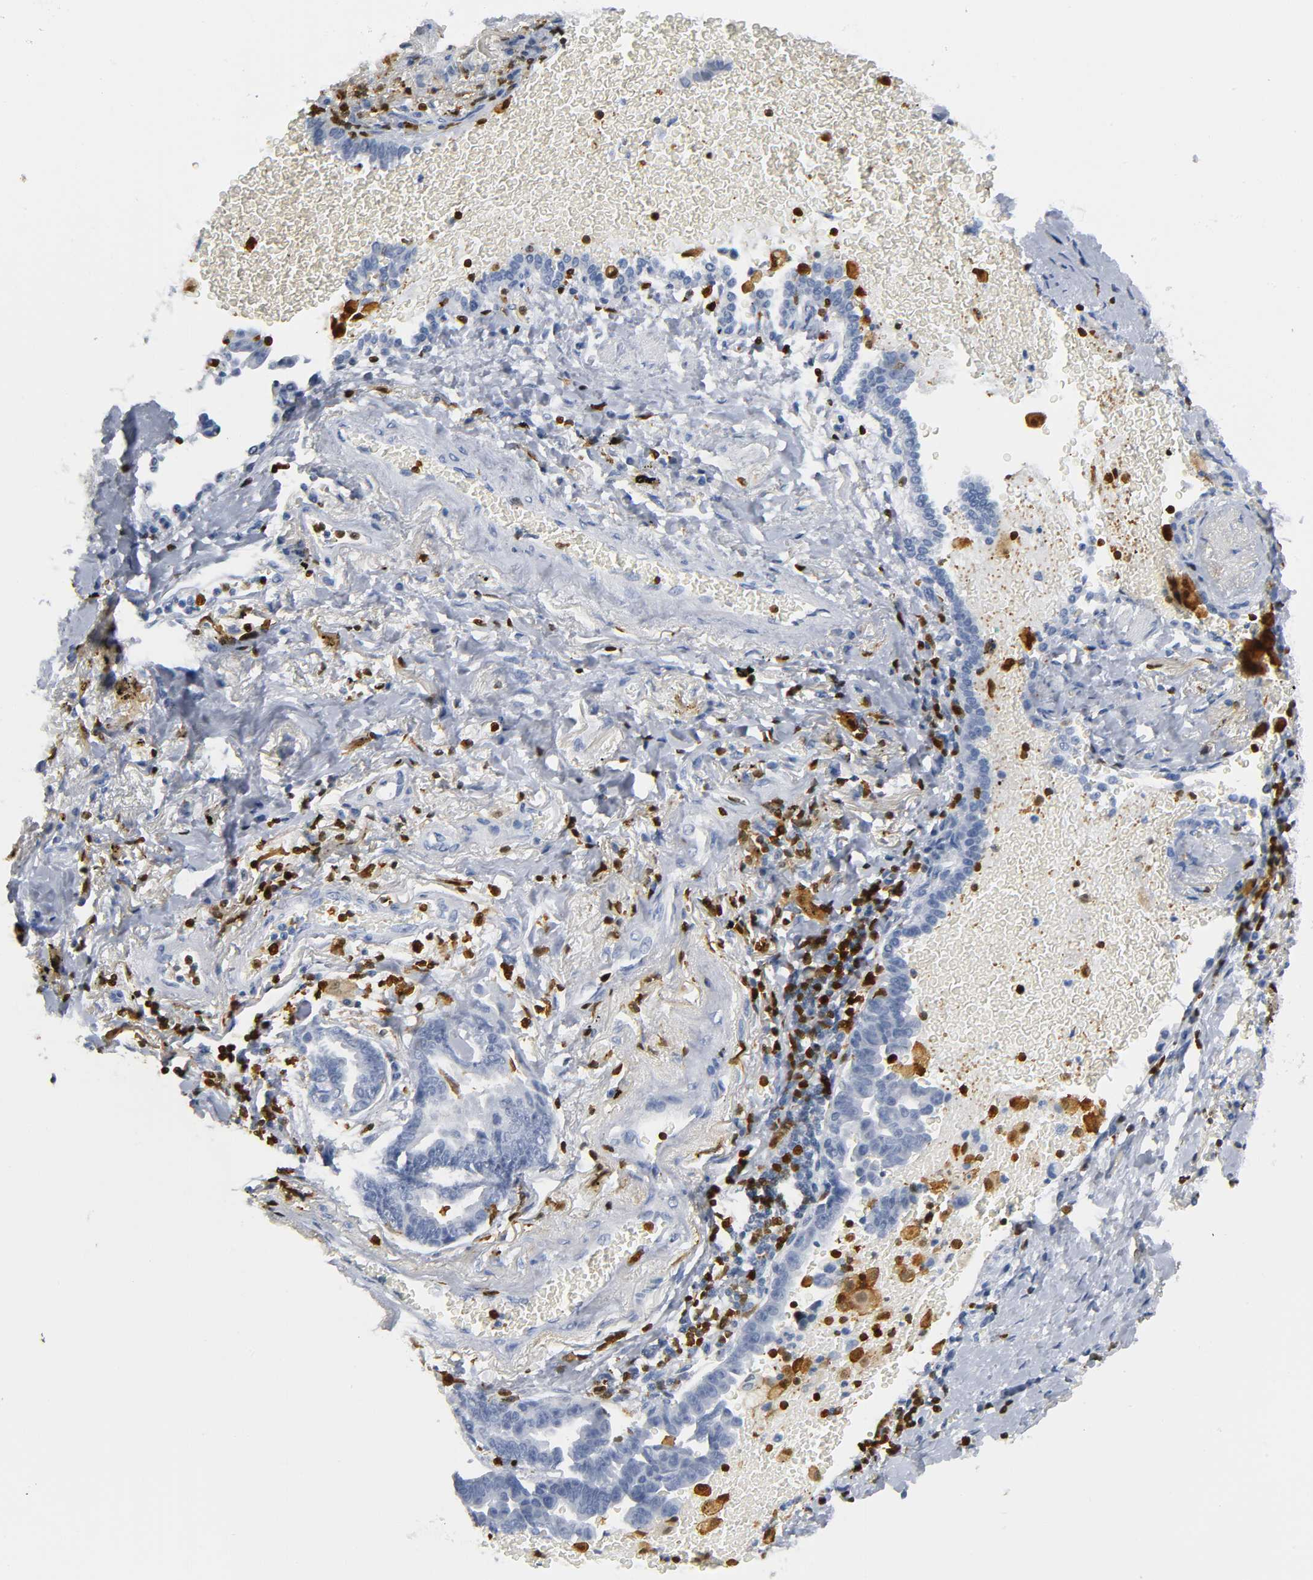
{"staining": {"intensity": "negative", "quantity": "none", "location": "none"}, "tissue": "lung cancer", "cell_type": "Tumor cells", "image_type": "cancer", "snomed": [{"axis": "morphology", "description": "Adenocarcinoma, NOS"}, {"axis": "topography", "description": "Lung"}], "caption": "Tumor cells are negative for brown protein staining in adenocarcinoma (lung).", "gene": "DOK2", "patient": {"sex": "female", "age": 64}}